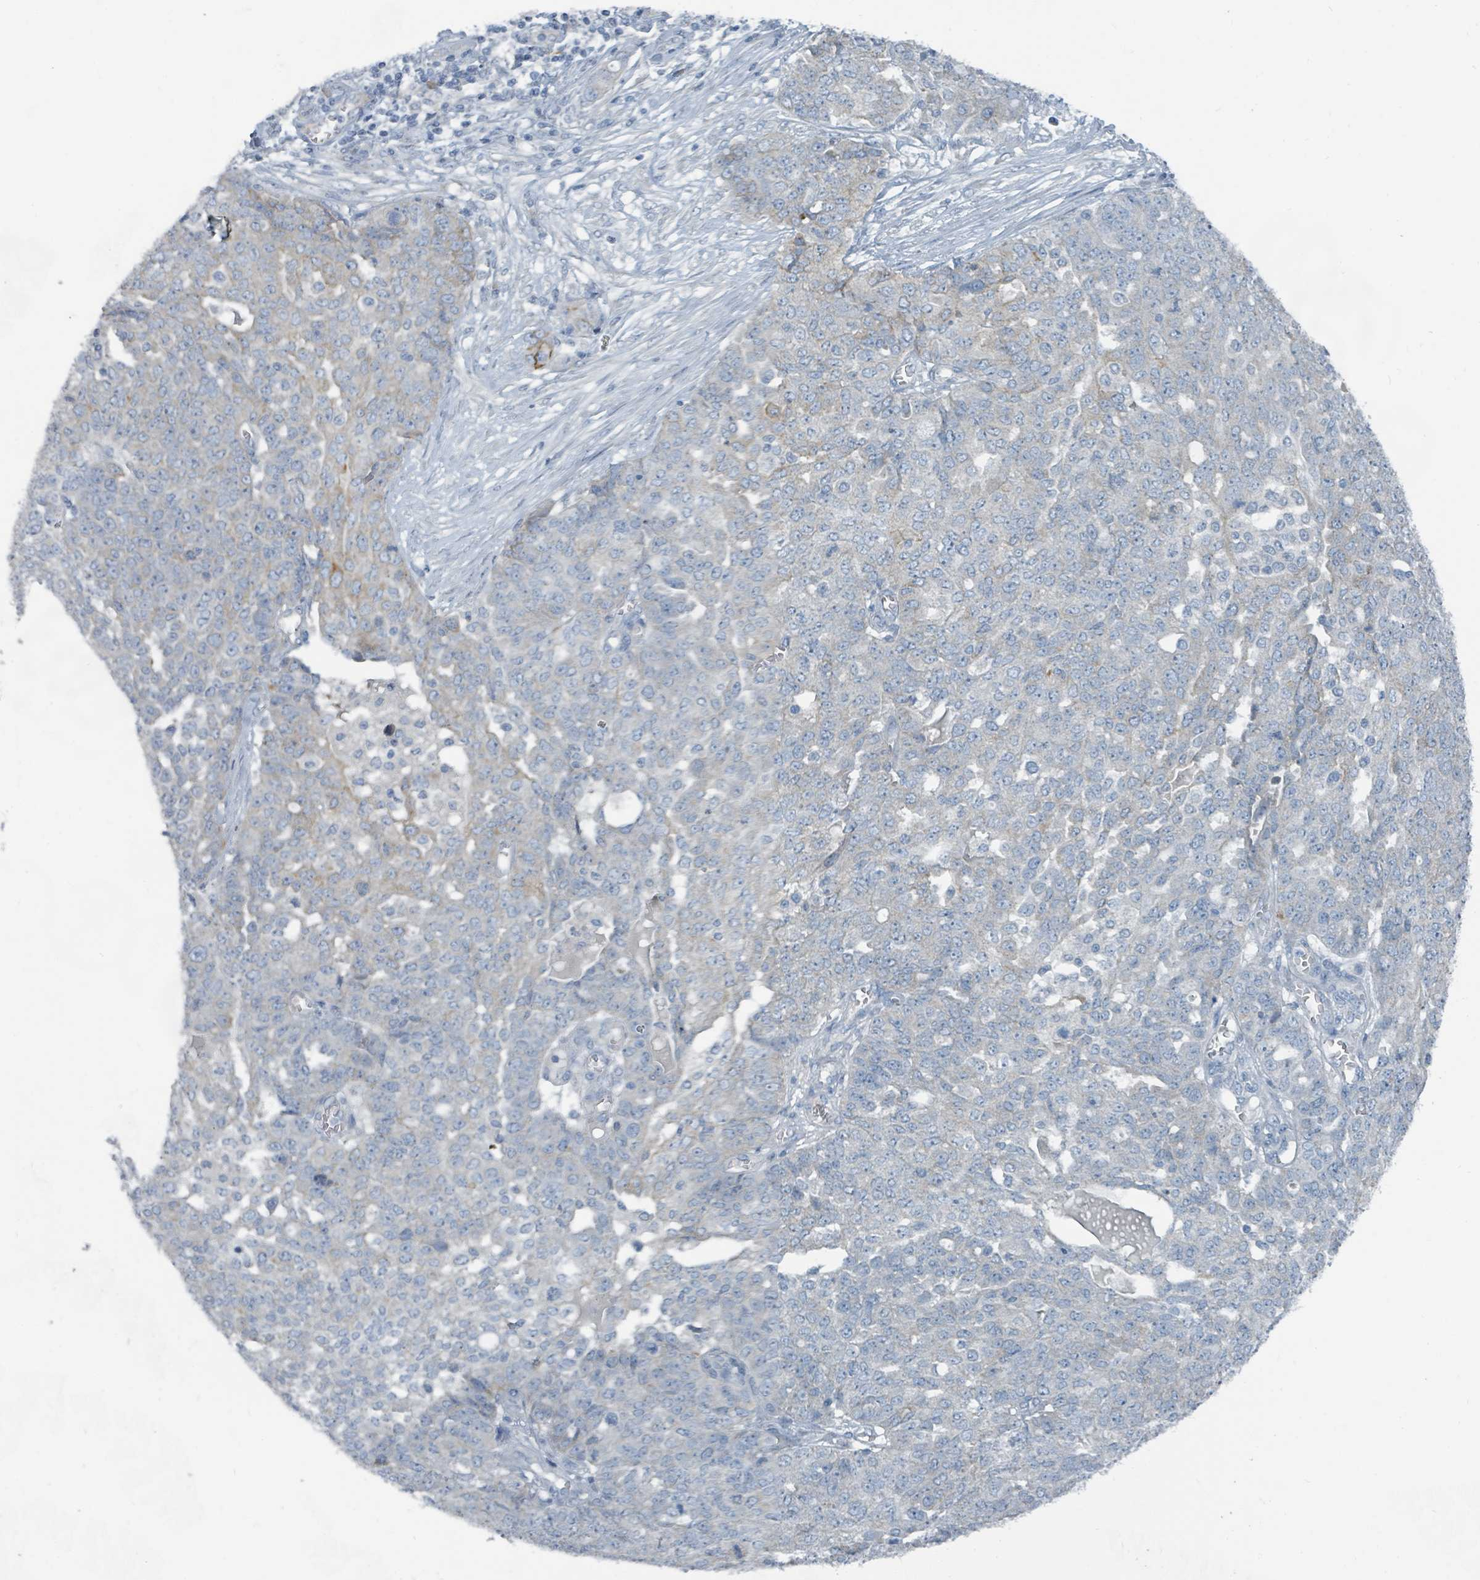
{"staining": {"intensity": "moderate", "quantity": "<25%", "location": "cytoplasmic/membranous"}, "tissue": "ovarian cancer", "cell_type": "Tumor cells", "image_type": "cancer", "snomed": [{"axis": "morphology", "description": "Cystadenocarcinoma, serous, NOS"}, {"axis": "topography", "description": "Soft tissue"}, {"axis": "topography", "description": "Ovary"}], "caption": "Ovarian cancer was stained to show a protein in brown. There is low levels of moderate cytoplasmic/membranous staining in about <25% of tumor cells.", "gene": "RASA4", "patient": {"sex": "female", "age": 57}}